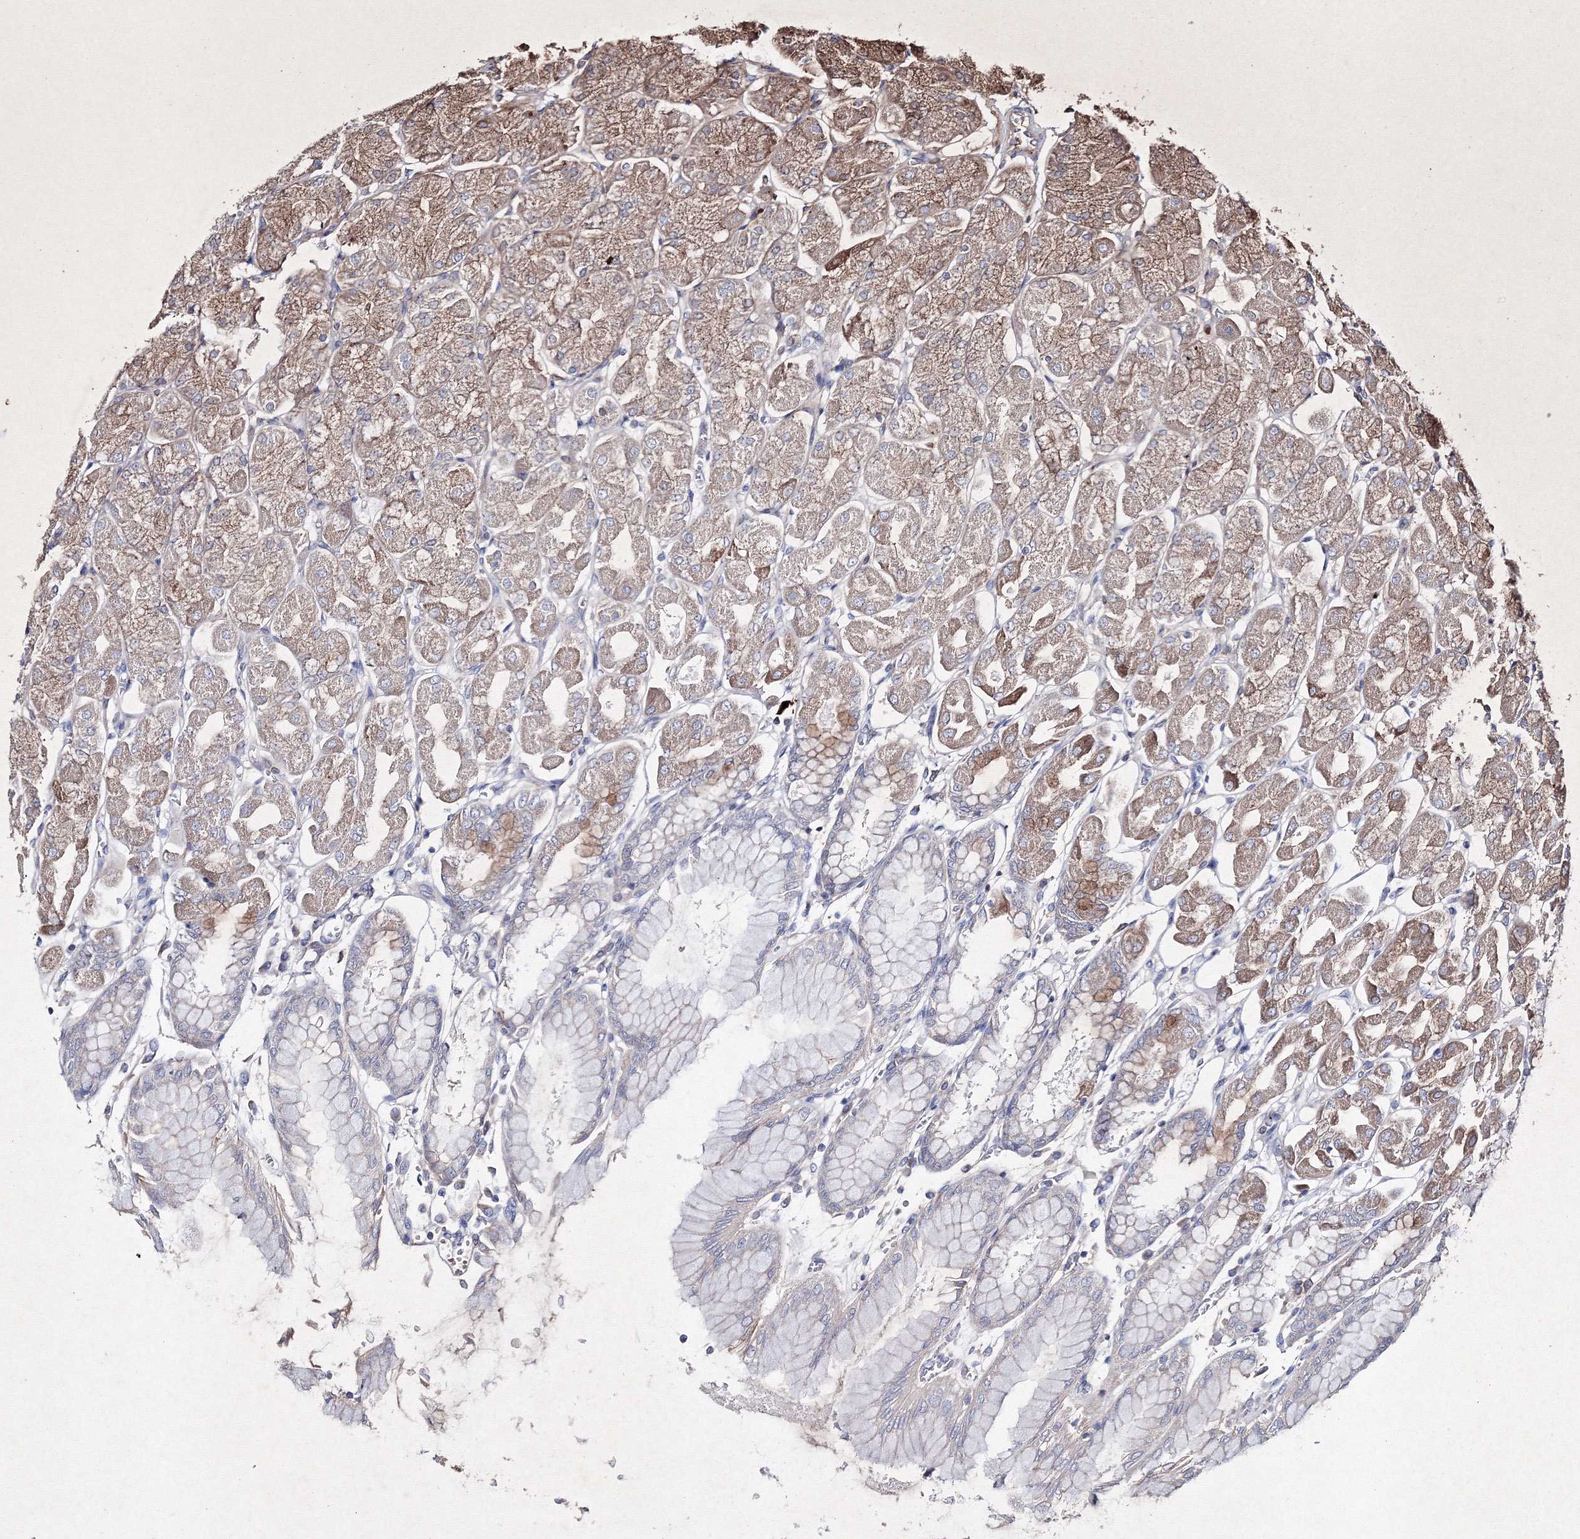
{"staining": {"intensity": "moderate", "quantity": ">75%", "location": "cytoplasmic/membranous"}, "tissue": "stomach", "cell_type": "Glandular cells", "image_type": "normal", "snomed": [{"axis": "morphology", "description": "Normal tissue, NOS"}, {"axis": "topography", "description": "Stomach, upper"}], "caption": "An image showing moderate cytoplasmic/membranous staining in about >75% of glandular cells in benign stomach, as visualized by brown immunohistochemical staining.", "gene": "GFM1", "patient": {"sex": "female", "age": 56}}